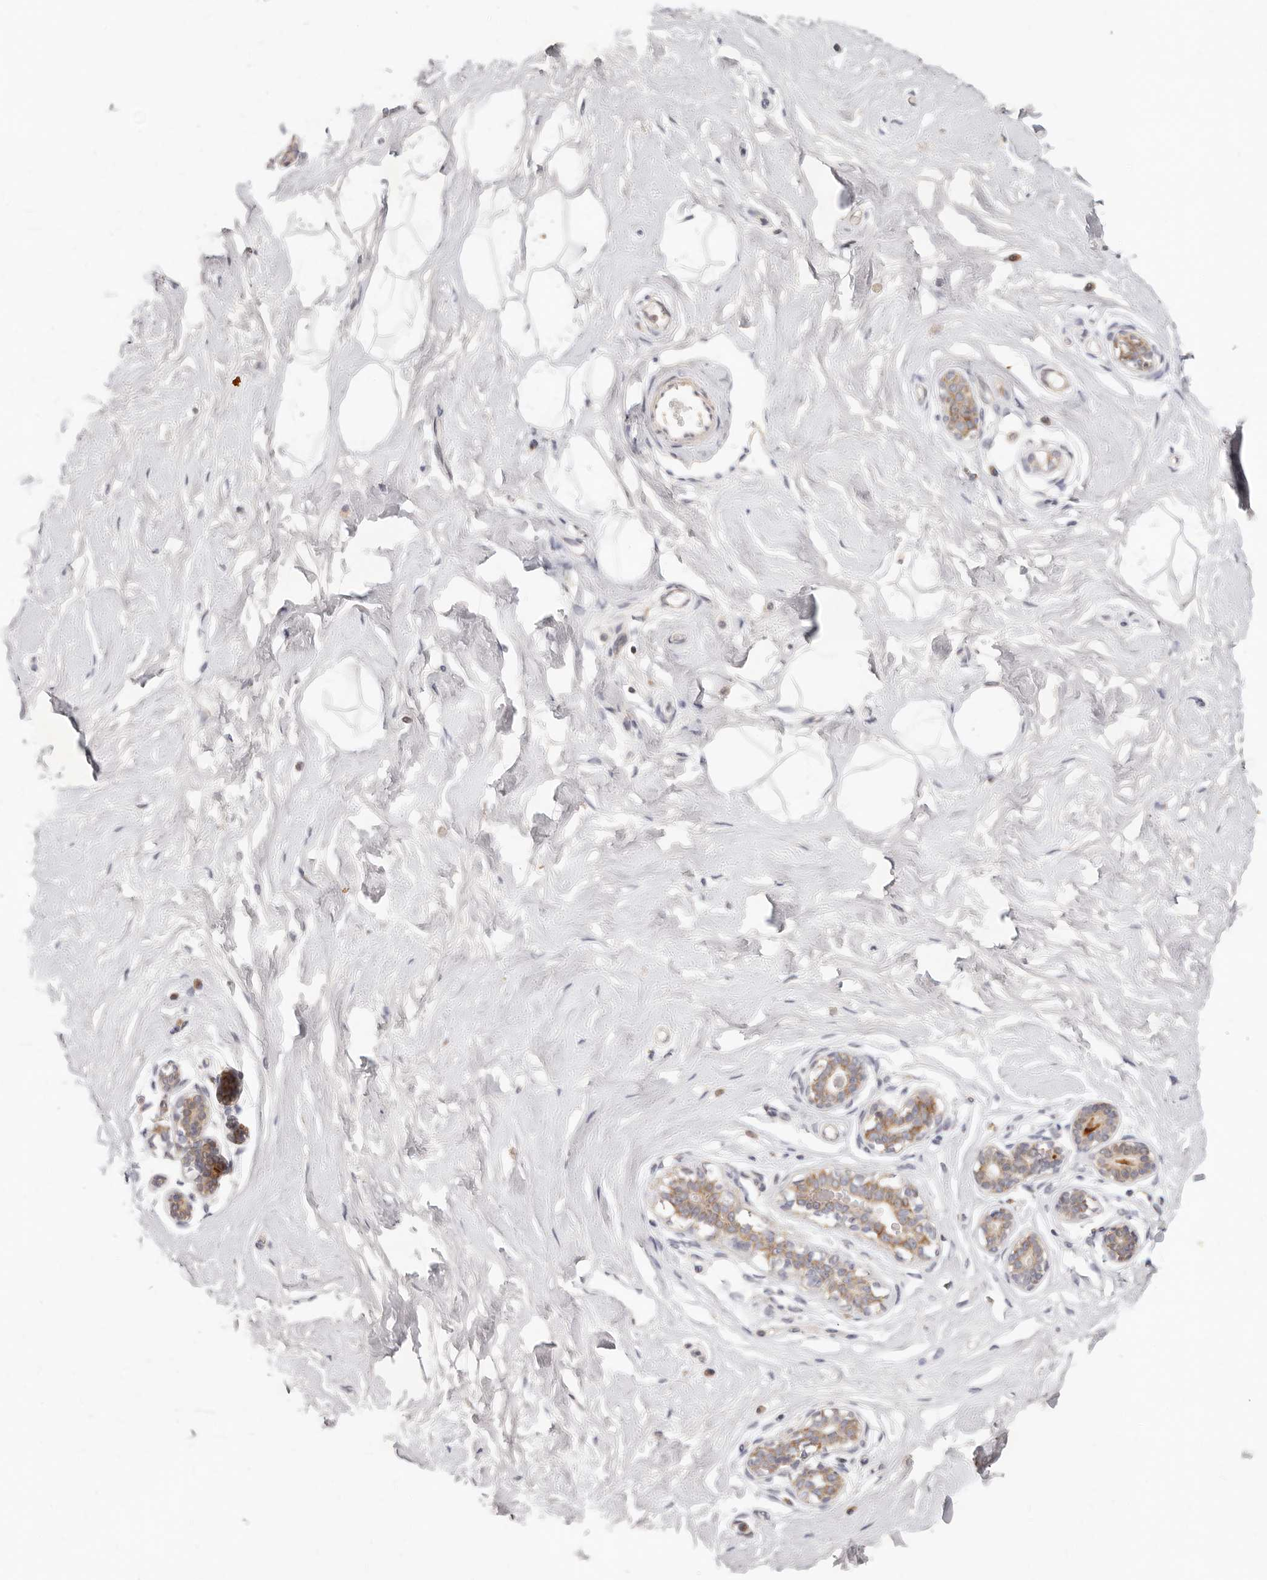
{"staining": {"intensity": "negative", "quantity": "none", "location": "none"}, "tissue": "breast", "cell_type": "Adipocytes", "image_type": "normal", "snomed": [{"axis": "morphology", "description": "Normal tissue, NOS"}, {"axis": "morphology", "description": "Adenoma, NOS"}, {"axis": "topography", "description": "Breast"}], "caption": "Immunohistochemistry of normal human breast demonstrates no staining in adipocytes.", "gene": "TFB2M", "patient": {"sex": "female", "age": 23}}